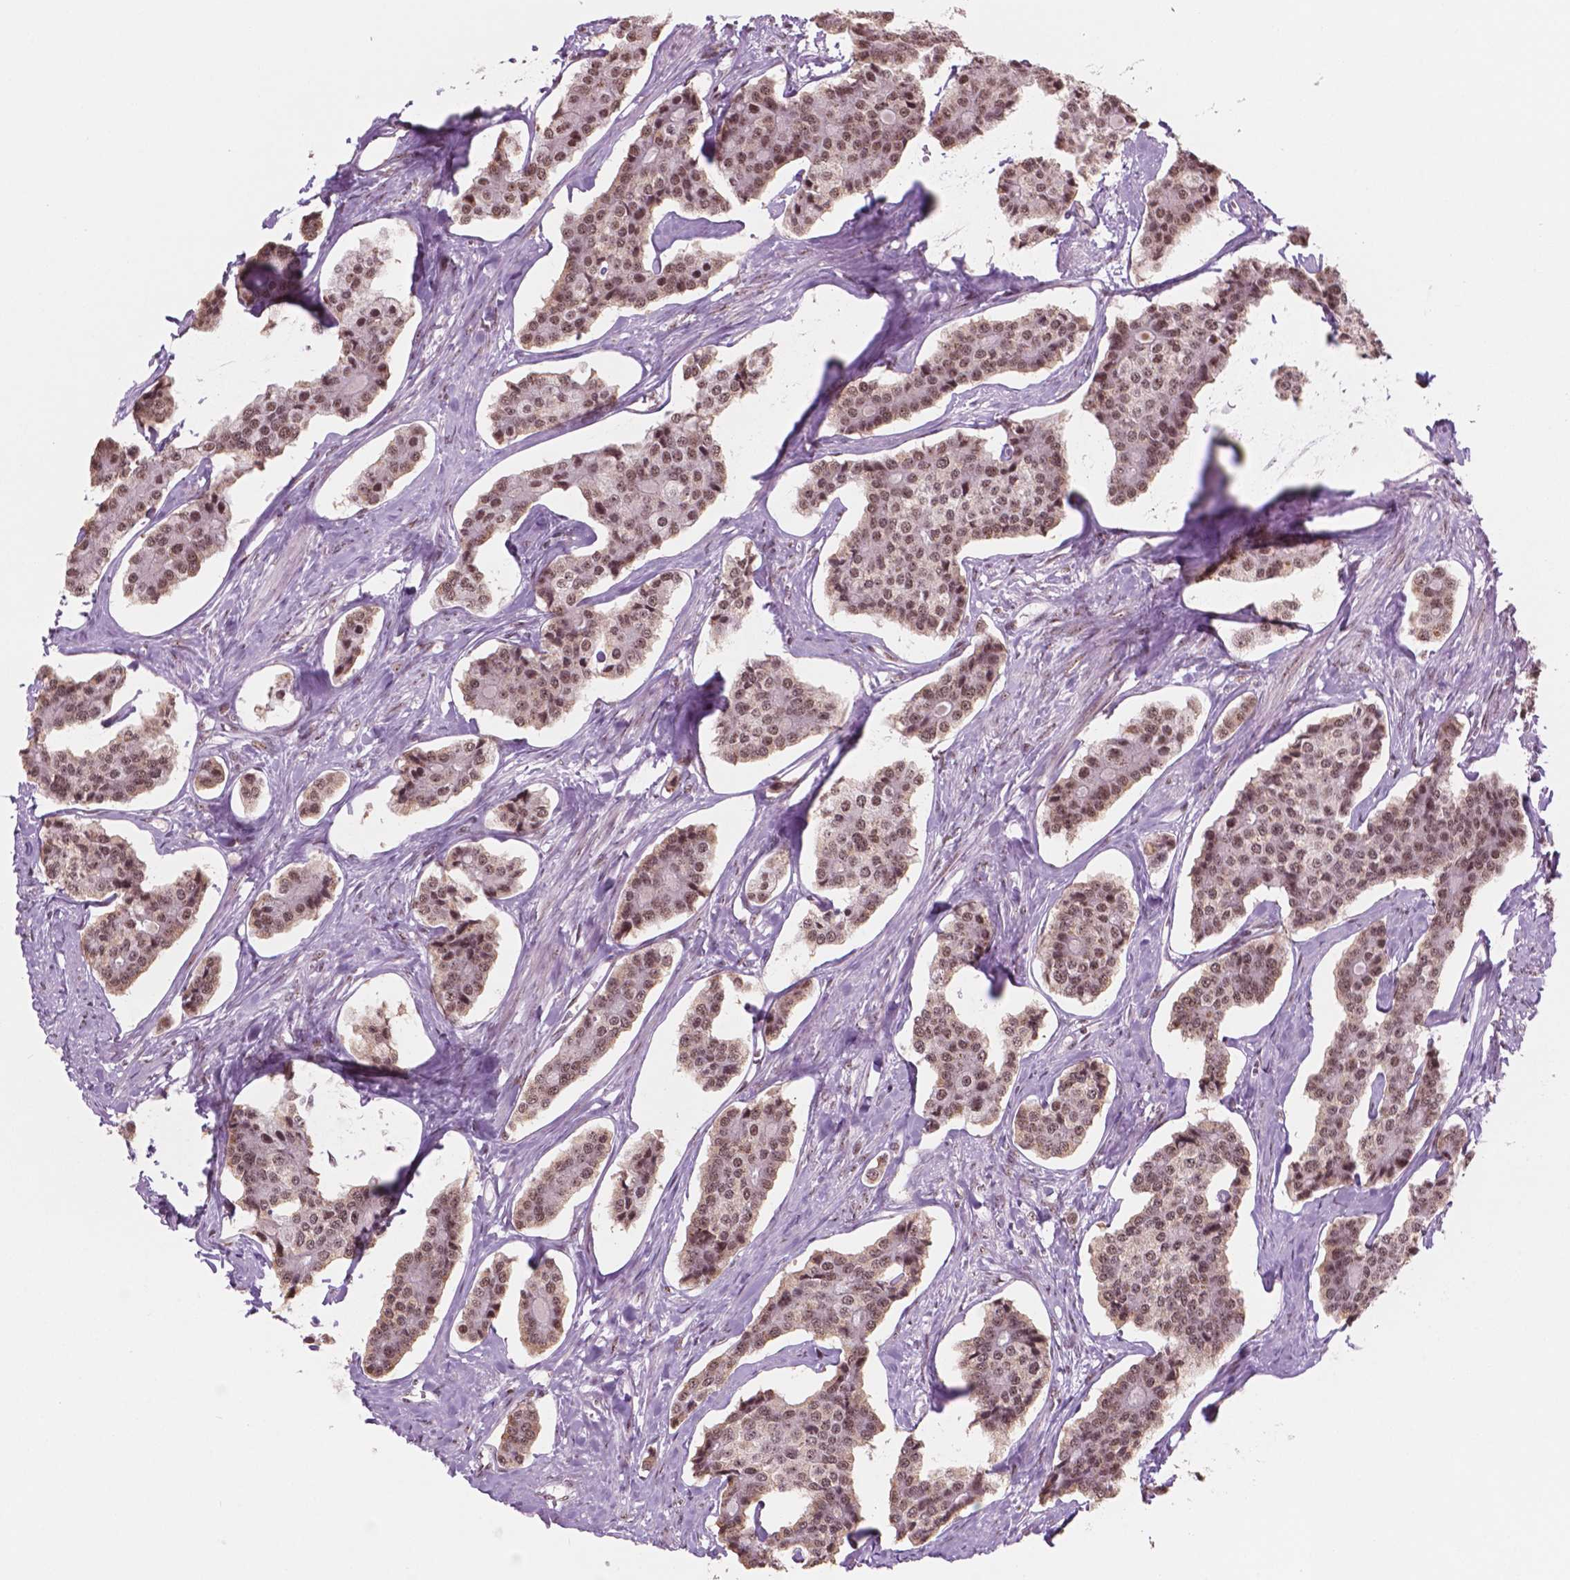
{"staining": {"intensity": "moderate", "quantity": ">75%", "location": "nuclear"}, "tissue": "carcinoid", "cell_type": "Tumor cells", "image_type": "cancer", "snomed": [{"axis": "morphology", "description": "Carcinoid, malignant, NOS"}, {"axis": "topography", "description": "Small intestine"}], "caption": "This is a micrograph of immunohistochemistry staining of carcinoid, which shows moderate expression in the nuclear of tumor cells.", "gene": "POLR2E", "patient": {"sex": "female", "age": 65}}